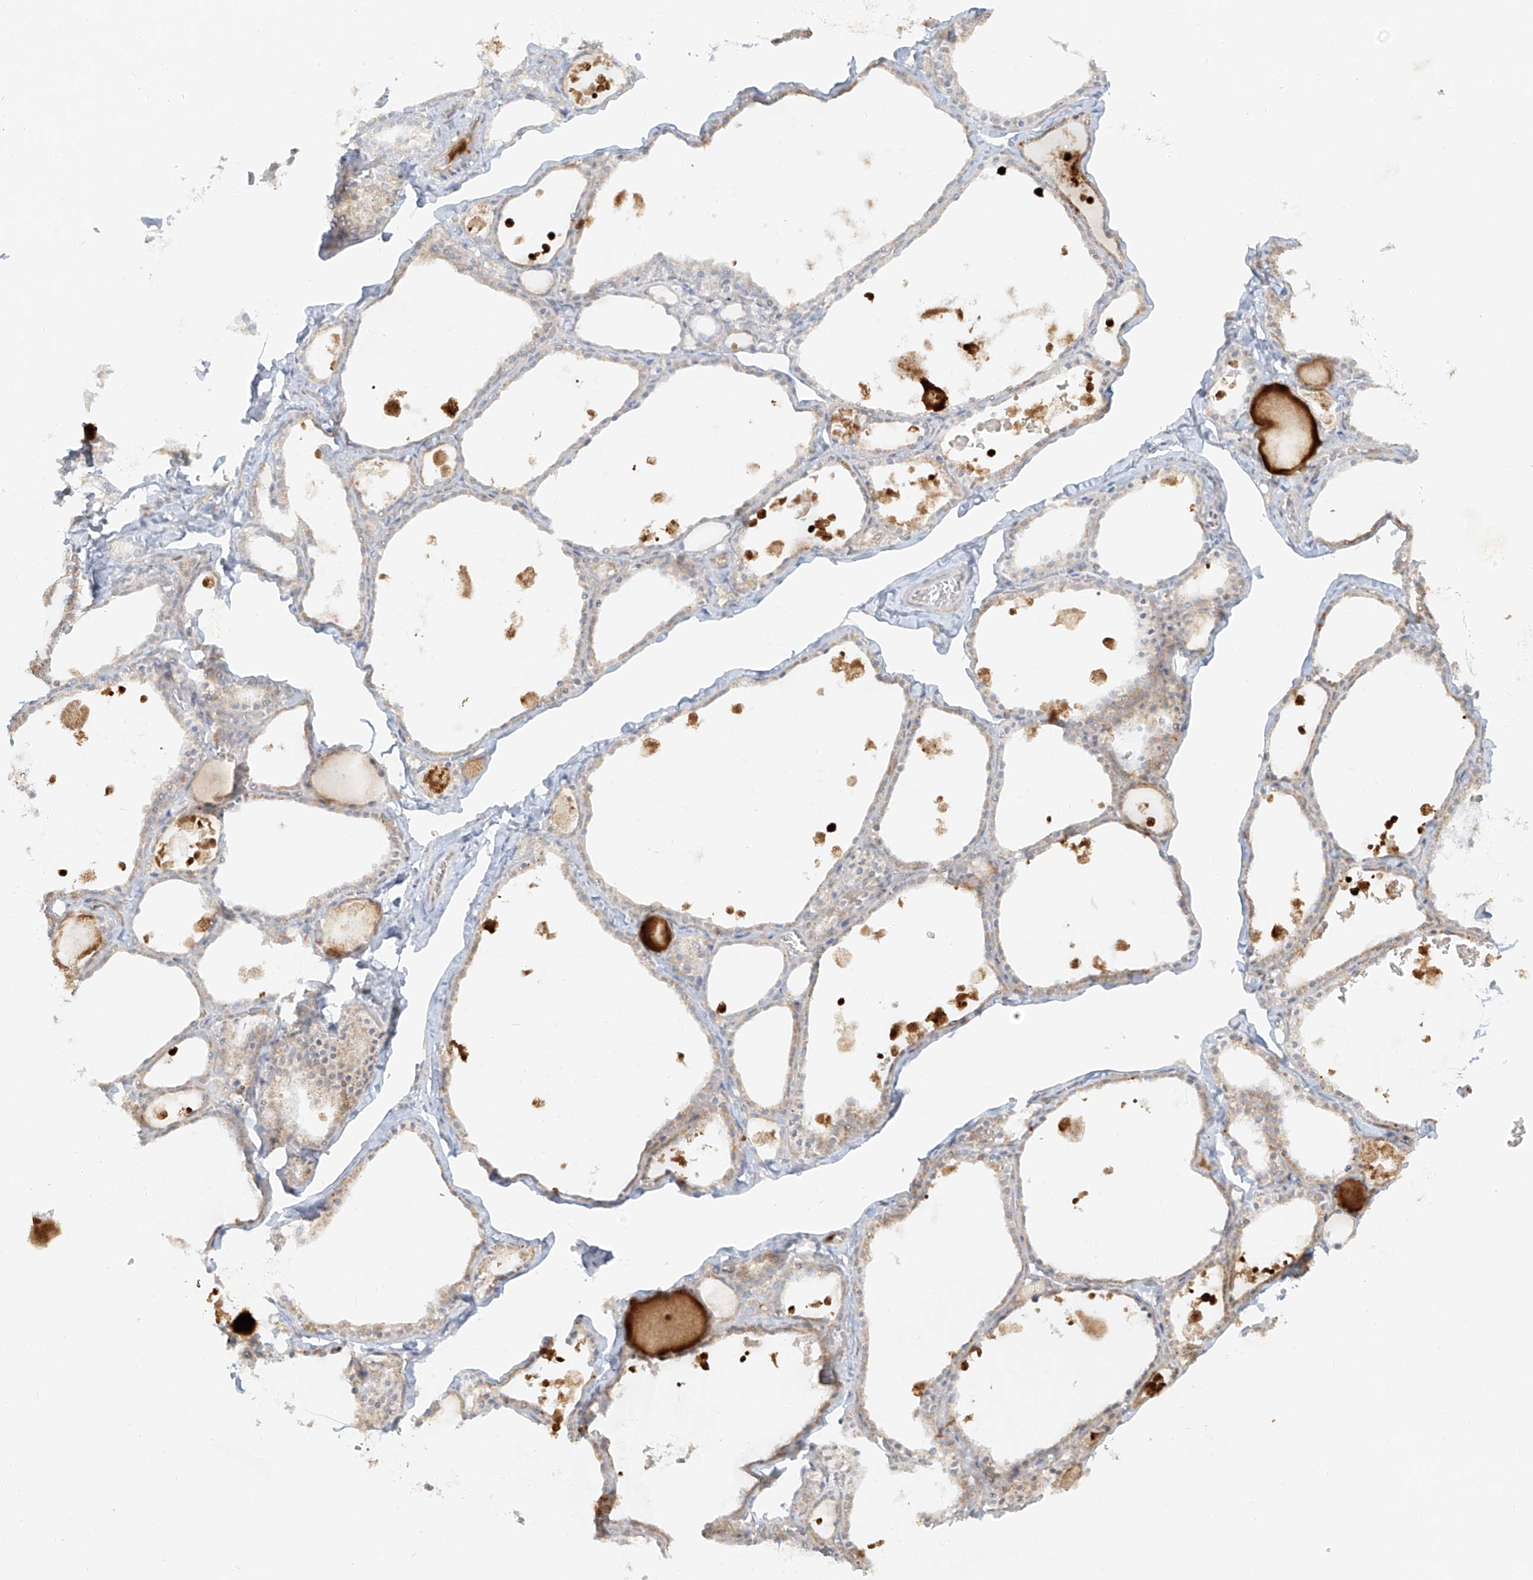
{"staining": {"intensity": "moderate", "quantity": "<25%", "location": "cytoplasmic/membranous"}, "tissue": "thyroid gland", "cell_type": "Glandular cells", "image_type": "normal", "snomed": [{"axis": "morphology", "description": "Normal tissue, NOS"}, {"axis": "topography", "description": "Thyroid gland"}], "caption": "Moderate cytoplasmic/membranous positivity is present in approximately <25% of glandular cells in unremarkable thyroid gland.", "gene": "MIPEP", "patient": {"sex": "male", "age": 56}}